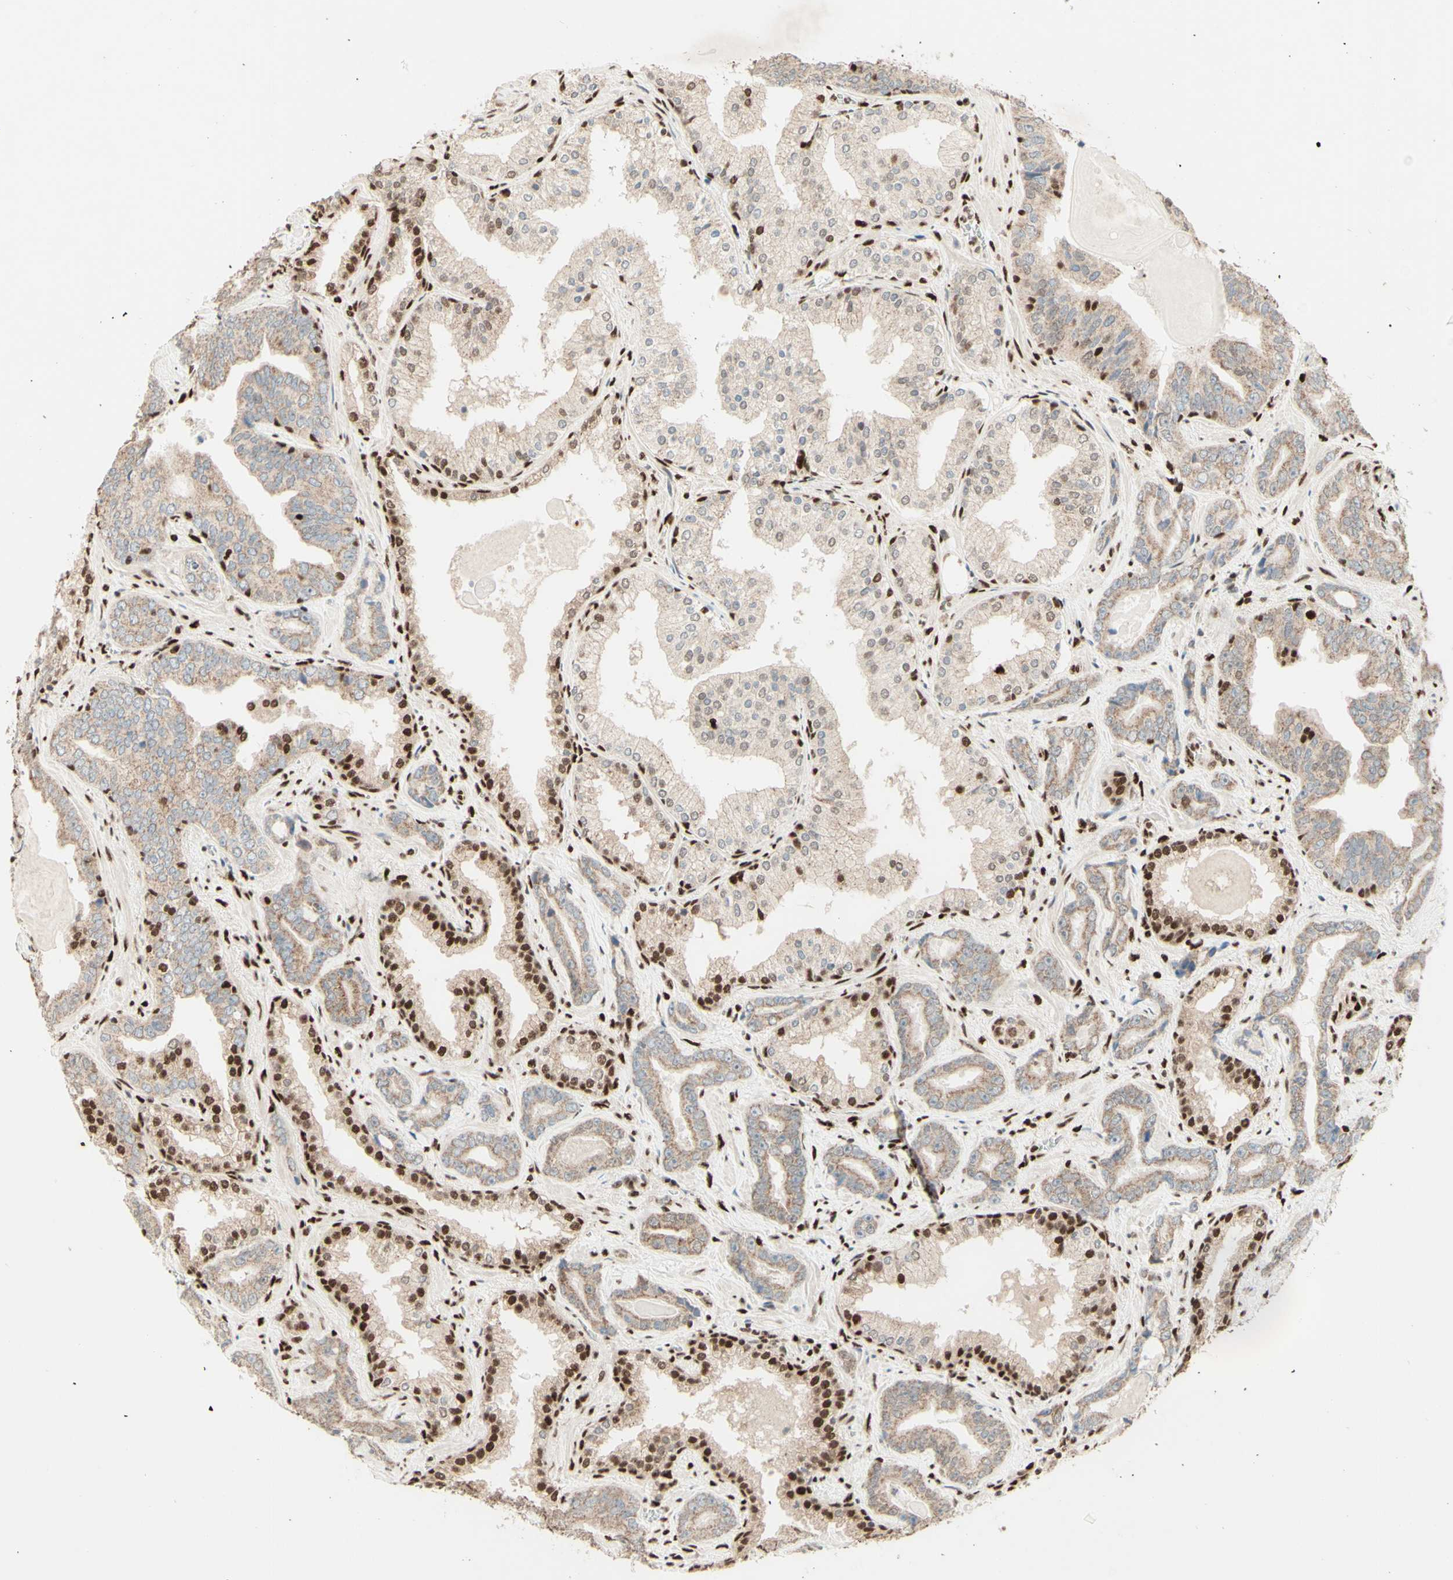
{"staining": {"intensity": "weak", "quantity": ">75%", "location": "cytoplasmic/membranous"}, "tissue": "prostate cancer", "cell_type": "Tumor cells", "image_type": "cancer", "snomed": [{"axis": "morphology", "description": "Adenocarcinoma, Low grade"}, {"axis": "topography", "description": "Prostate"}], "caption": "The histopathology image exhibits a brown stain indicating the presence of a protein in the cytoplasmic/membranous of tumor cells in low-grade adenocarcinoma (prostate). (brown staining indicates protein expression, while blue staining denotes nuclei).", "gene": "NR3C1", "patient": {"sex": "male", "age": 60}}